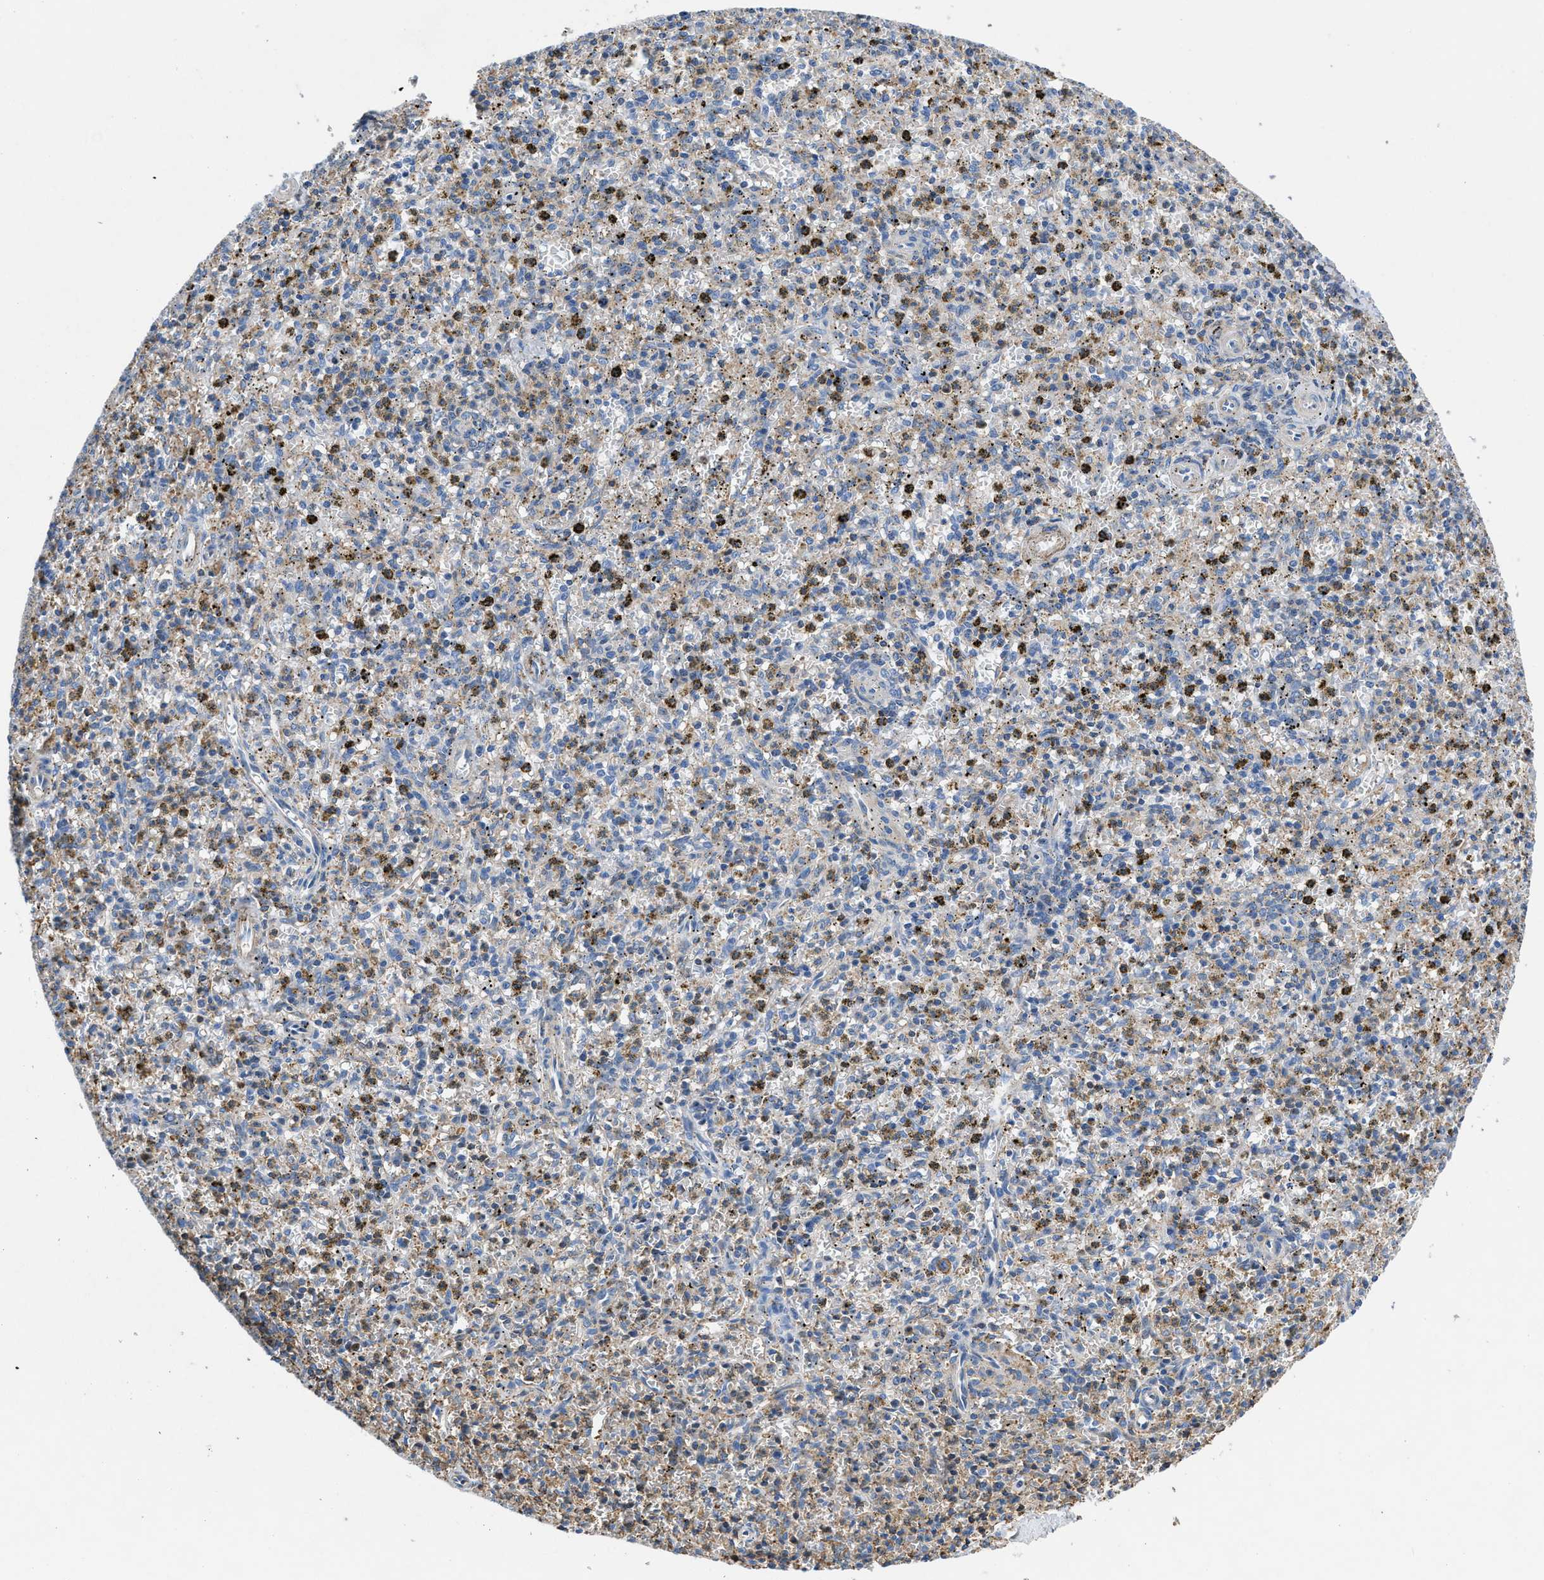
{"staining": {"intensity": "negative", "quantity": "none", "location": "none"}, "tissue": "spleen", "cell_type": "Cells in red pulp", "image_type": "normal", "snomed": [{"axis": "morphology", "description": "Normal tissue, NOS"}, {"axis": "topography", "description": "Spleen"}], "caption": "Immunohistochemistry (IHC) of unremarkable human spleen exhibits no positivity in cells in red pulp.", "gene": "ATP6V0D1", "patient": {"sex": "male", "age": 72}}